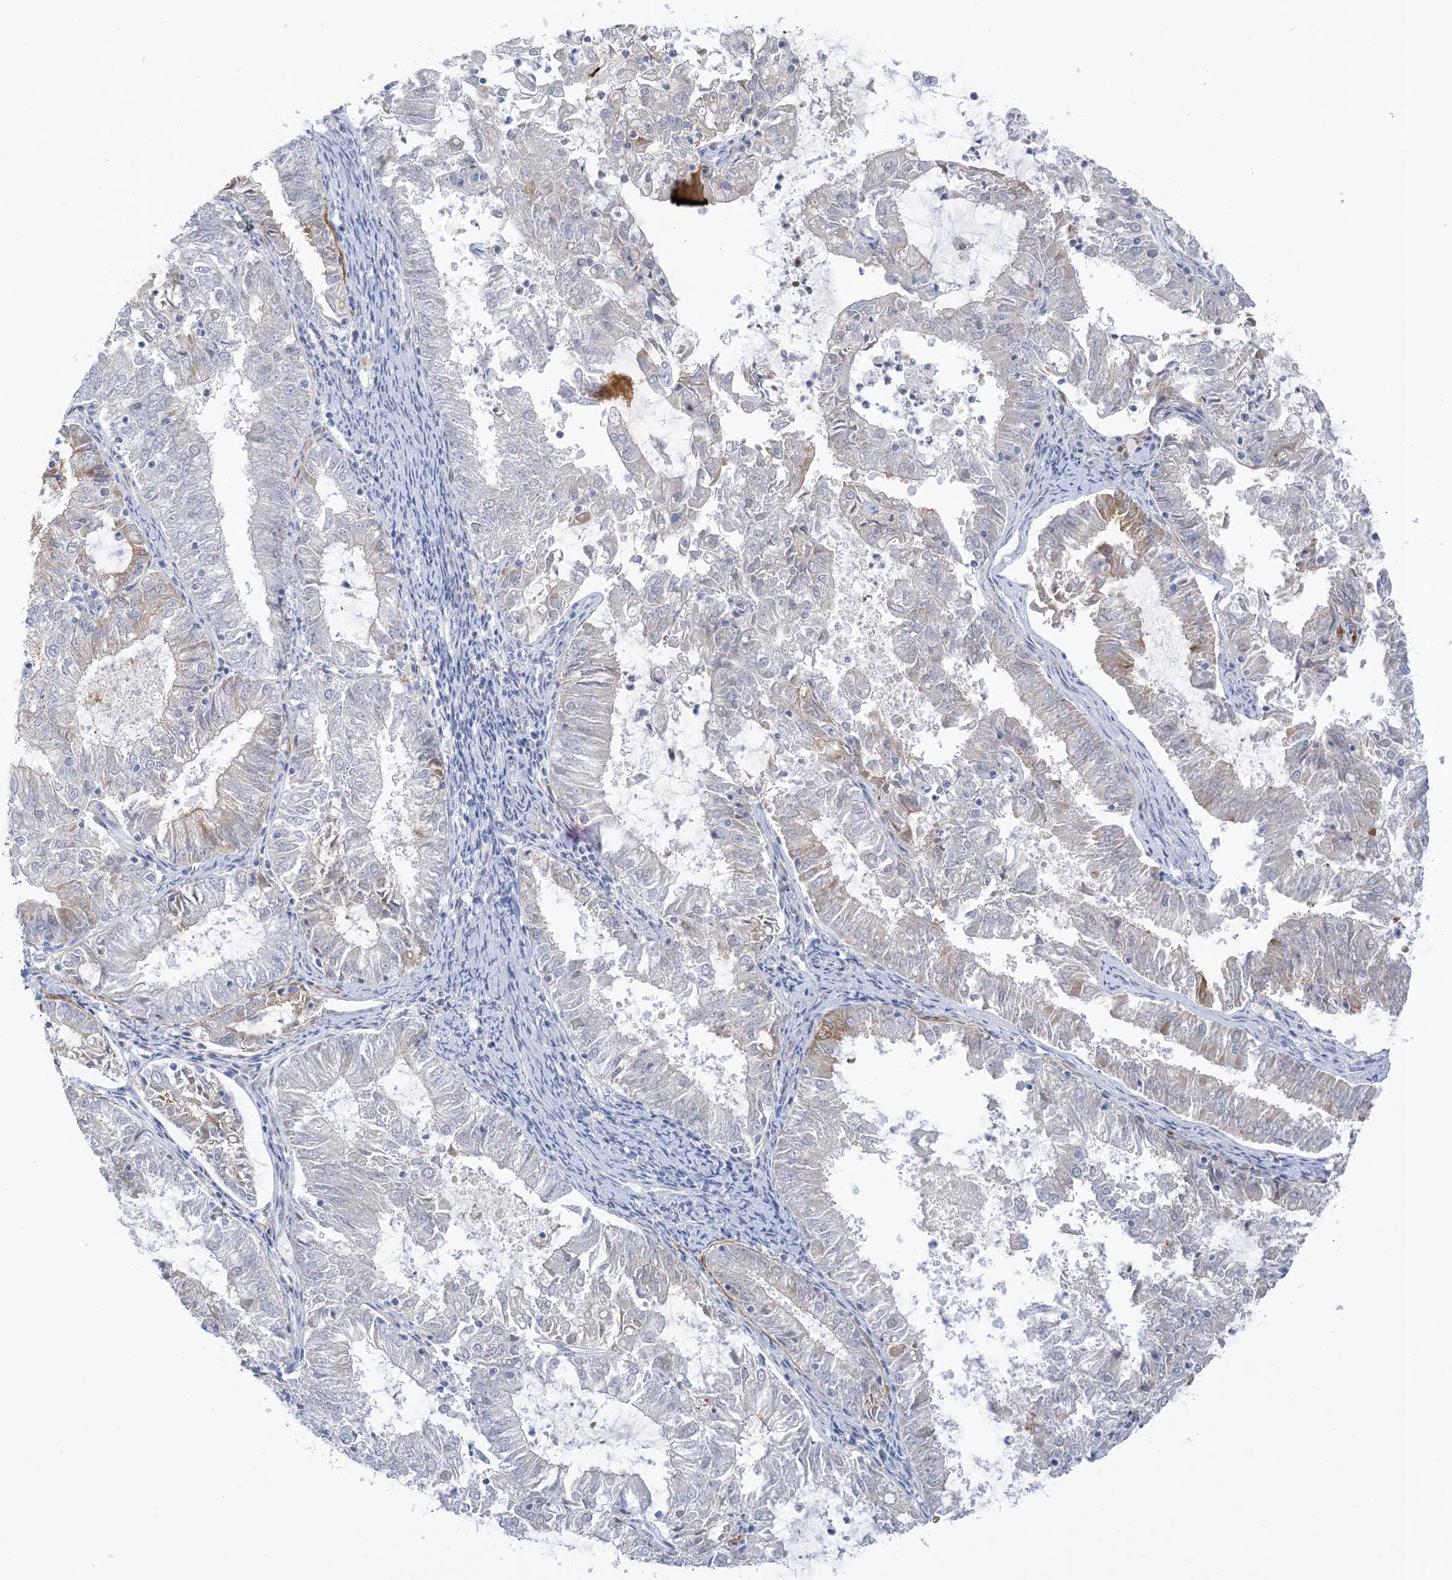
{"staining": {"intensity": "weak", "quantity": "<25%", "location": "cytoplasmic/membranous"}, "tissue": "endometrial cancer", "cell_type": "Tumor cells", "image_type": "cancer", "snomed": [{"axis": "morphology", "description": "Adenocarcinoma, NOS"}, {"axis": "topography", "description": "Endometrium"}], "caption": "DAB immunohistochemical staining of adenocarcinoma (endometrial) displays no significant staining in tumor cells. (DAB (3,3'-diaminobenzidine) IHC, high magnification).", "gene": "XIRP2", "patient": {"sex": "female", "age": 57}}